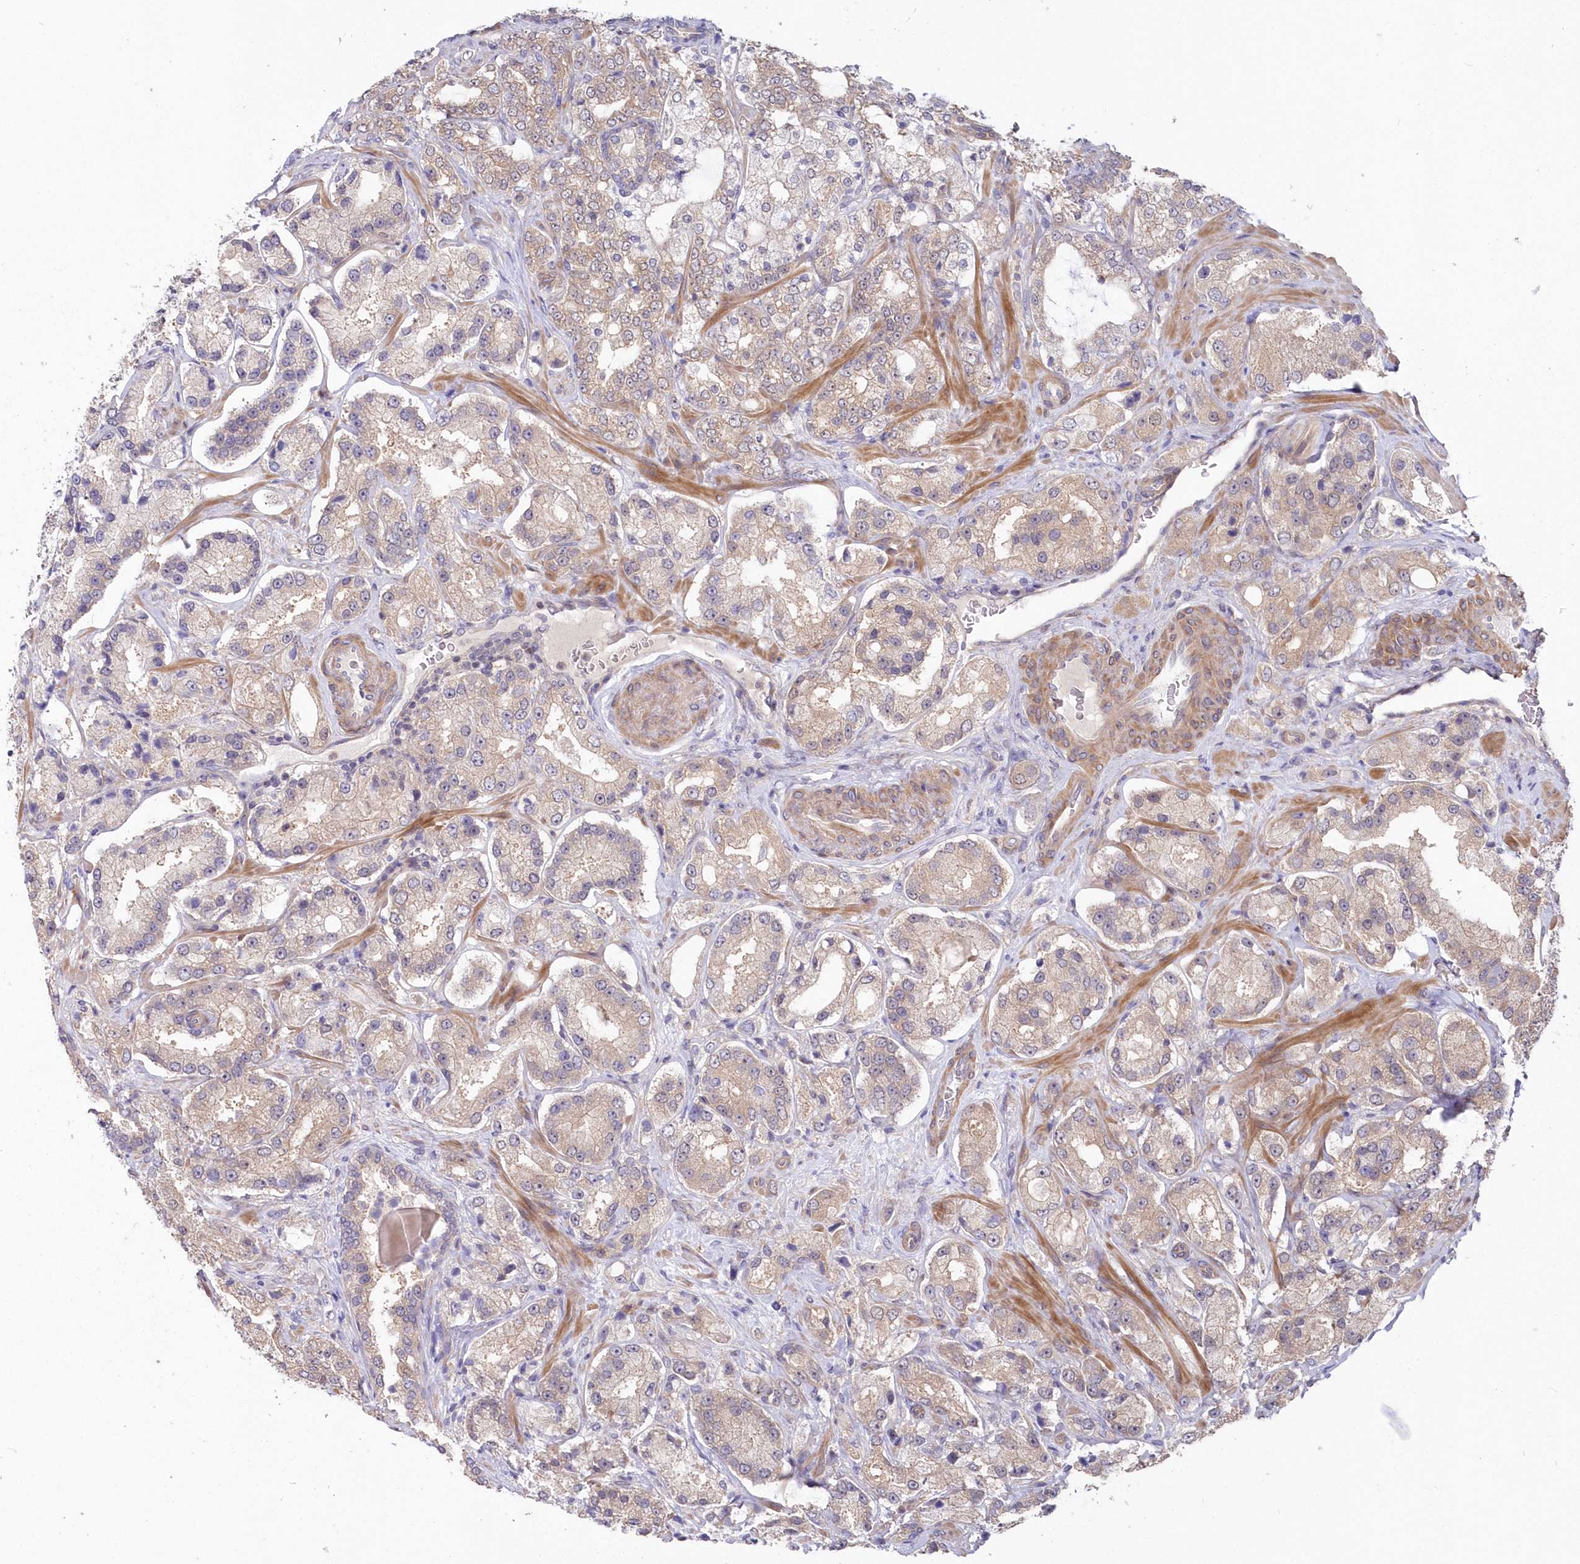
{"staining": {"intensity": "weak", "quantity": "25%-75%", "location": "cytoplasmic/membranous"}, "tissue": "prostate cancer", "cell_type": "Tumor cells", "image_type": "cancer", "snomed": [{"axis": "morphology", "description": "Adenocarcinoma, High grade"}, {"axis": "topography", "description": "Prostate"}], "caption": "The micrograph displays a brown stain indicating the presence of a protein in the cytoplasmic/membranous of tumor cells in high-grade adenocarcinoma (prostate).", "gene": "TBCA", "patient": {"sex": "male", "age": 64}}